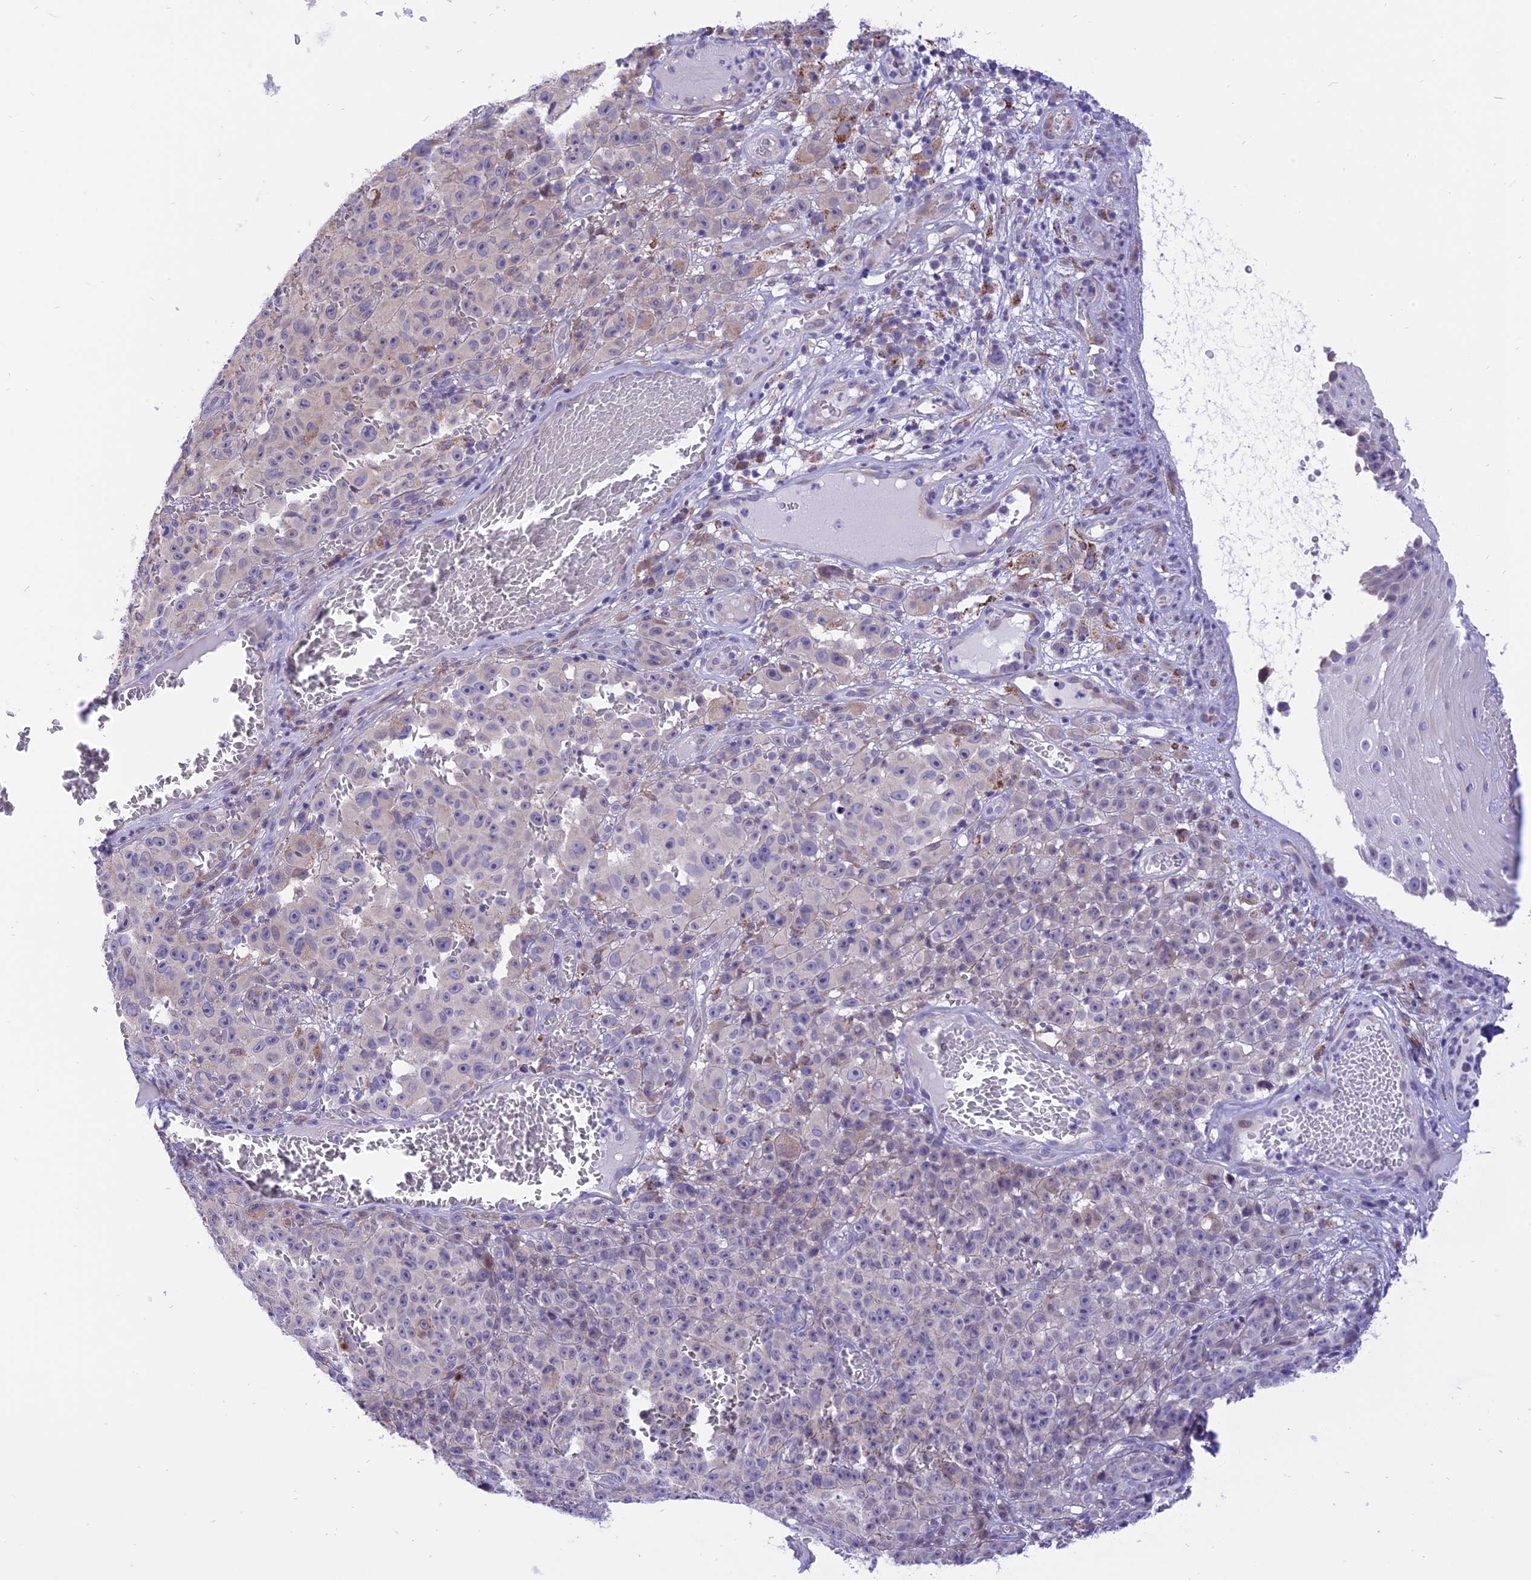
{"staining": {"intensity": "negative", "quantity": "none", "location": "none"}, "tissue": "melanoma", "cell_type": "Tumor cells", "image_type": "cancer", "snomed": [{"axis": "morphology", "description": "Malignant melanoma, NOS"}, {"axis": "topography", "description": "Skin"}], "caption": "Immunohistochemistry (IHC) histopathology image of human malignant melanoma stained for a protein (brown), which shows no expression in tumor cells.", "gene": "ARMCX6", "patient": {"sex": "female", "age": 82}}